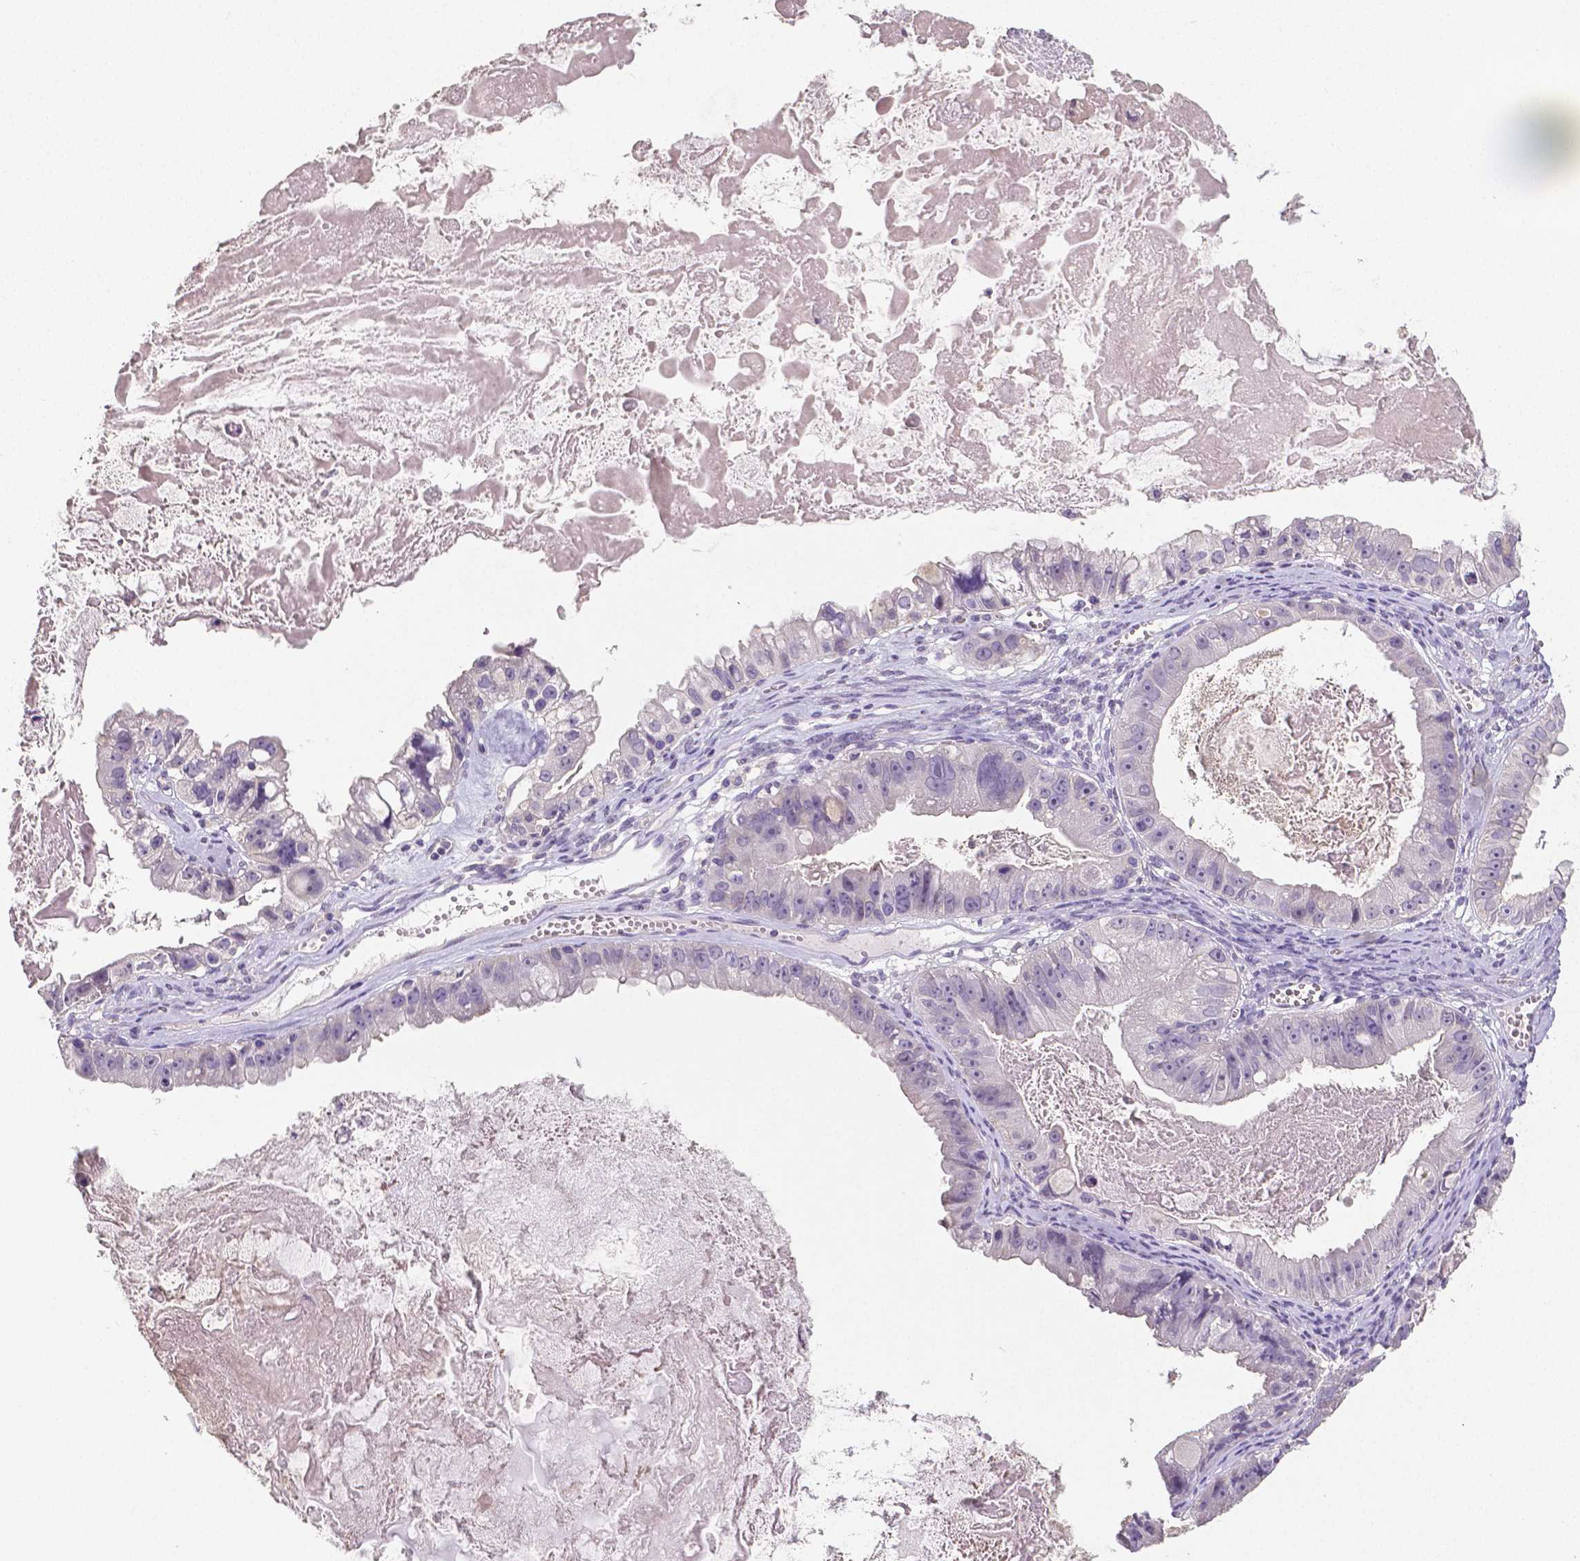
{"staining": {"intensity": "negative", "quantity": "none", "location": "none"}, "tissue": "ovarian cancer", "cell_type": "Tumor cells", "image_type": "cancer", "snomed": [{"axis": "morphology", "description": "Cystadenocarcinoma, mucinous, NOS"}, {"axis": "topography", "description": "Ovary"}], "caption": "The image exhibits no staining of tumor cells in ovarian mucinous cystadenocarcinoma.", "gene": "CRMP1", "patient": {"sex": "female", "age": 61}}